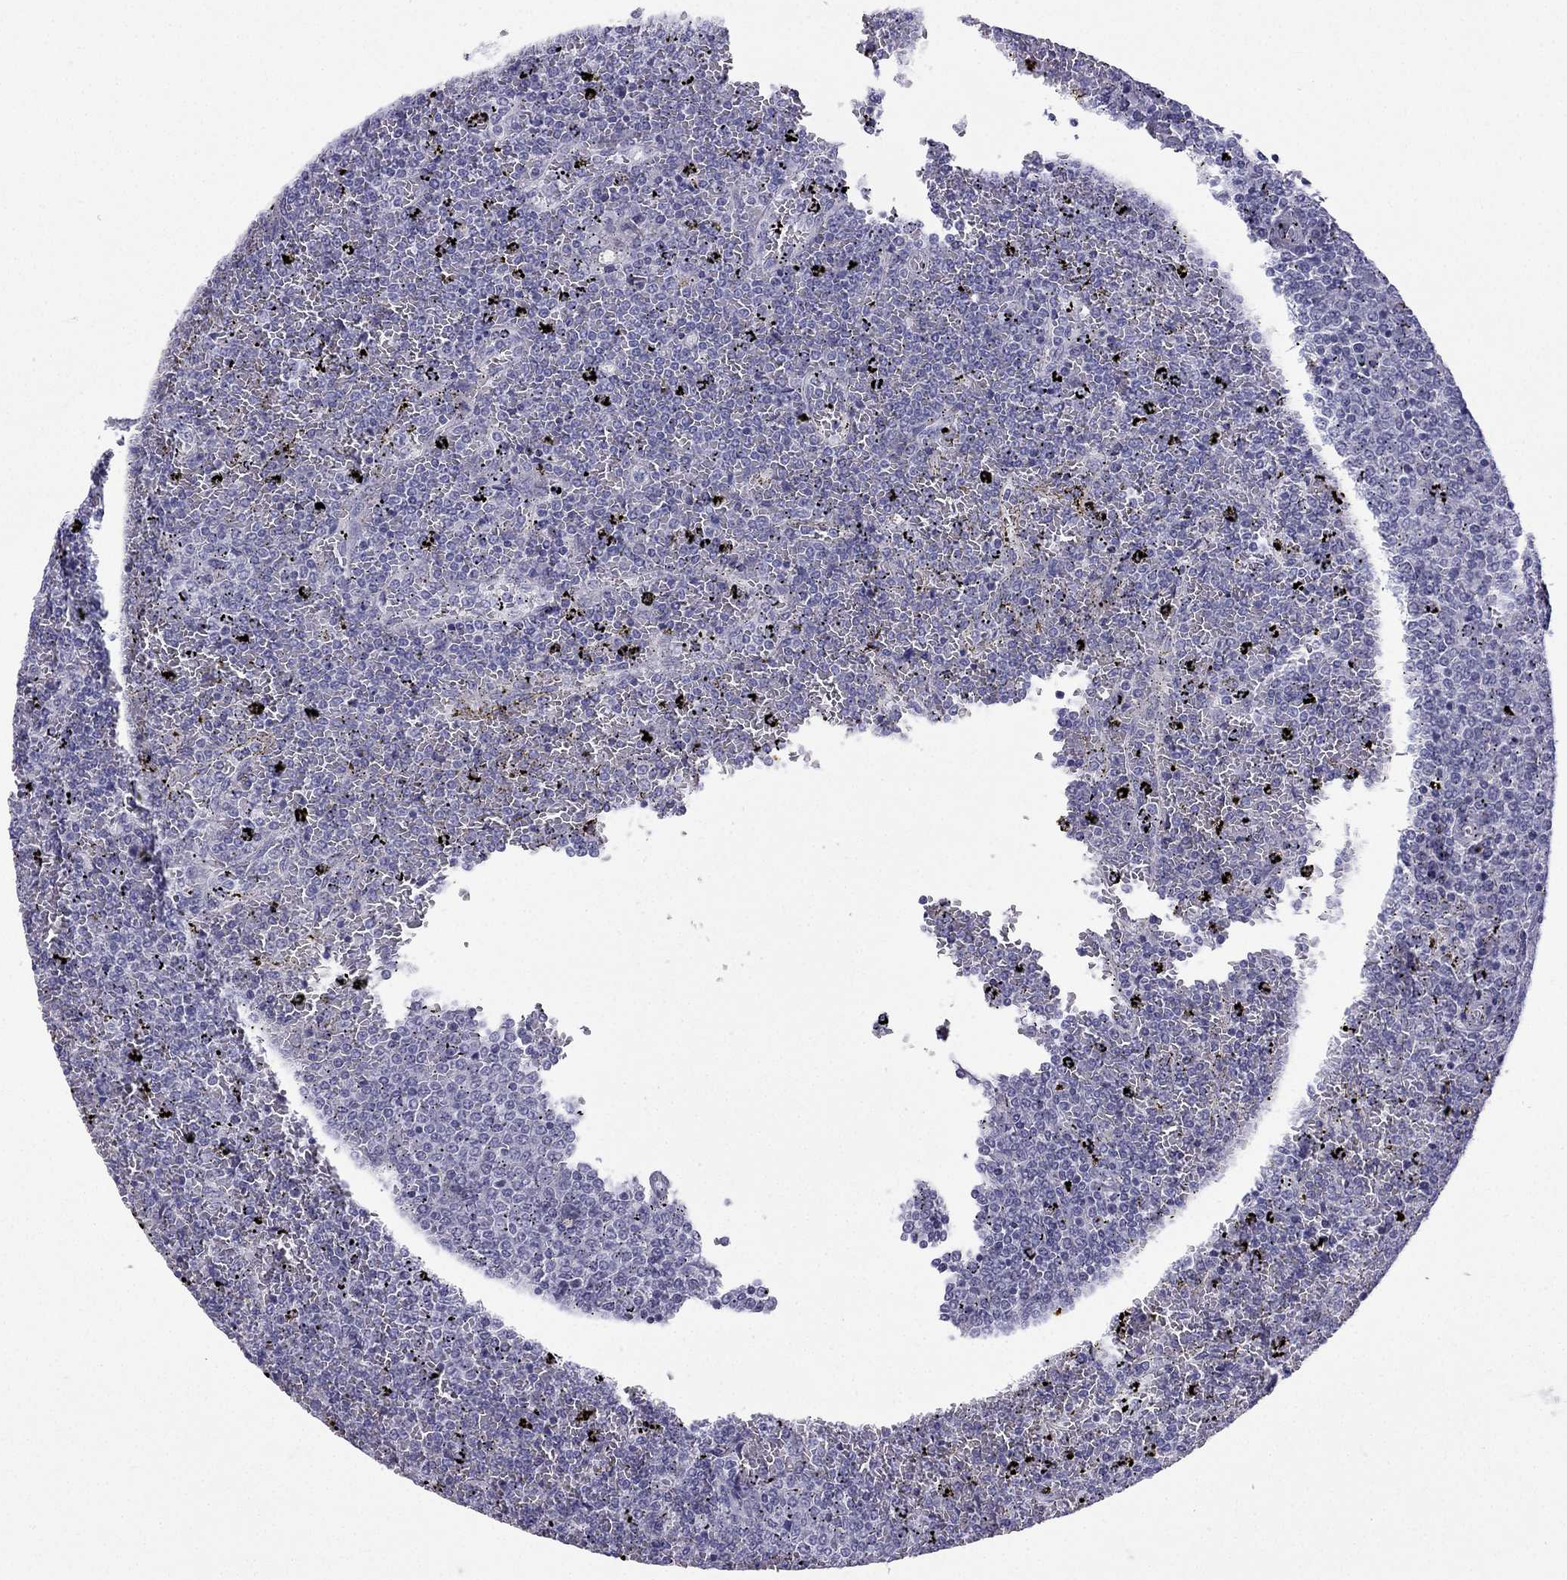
{"staining": {"intensity": "negative", "quantity": "none", "location": "none"}, "tissue": "lymphoma", "cell_type": "Tumor cells", "image_type": "cancer", "snomed": [{"axis": "morphology", "description": "Malignant lymphoma, non-Hodgkin's type, Low grade"}, {"axis": "topography", "description": "Spleen"}], "caption": "IHC of lymphoma shows no staining in tumor cells.", "gene": "CFAP53", "patient": {"sex": "female", "age": 77}}